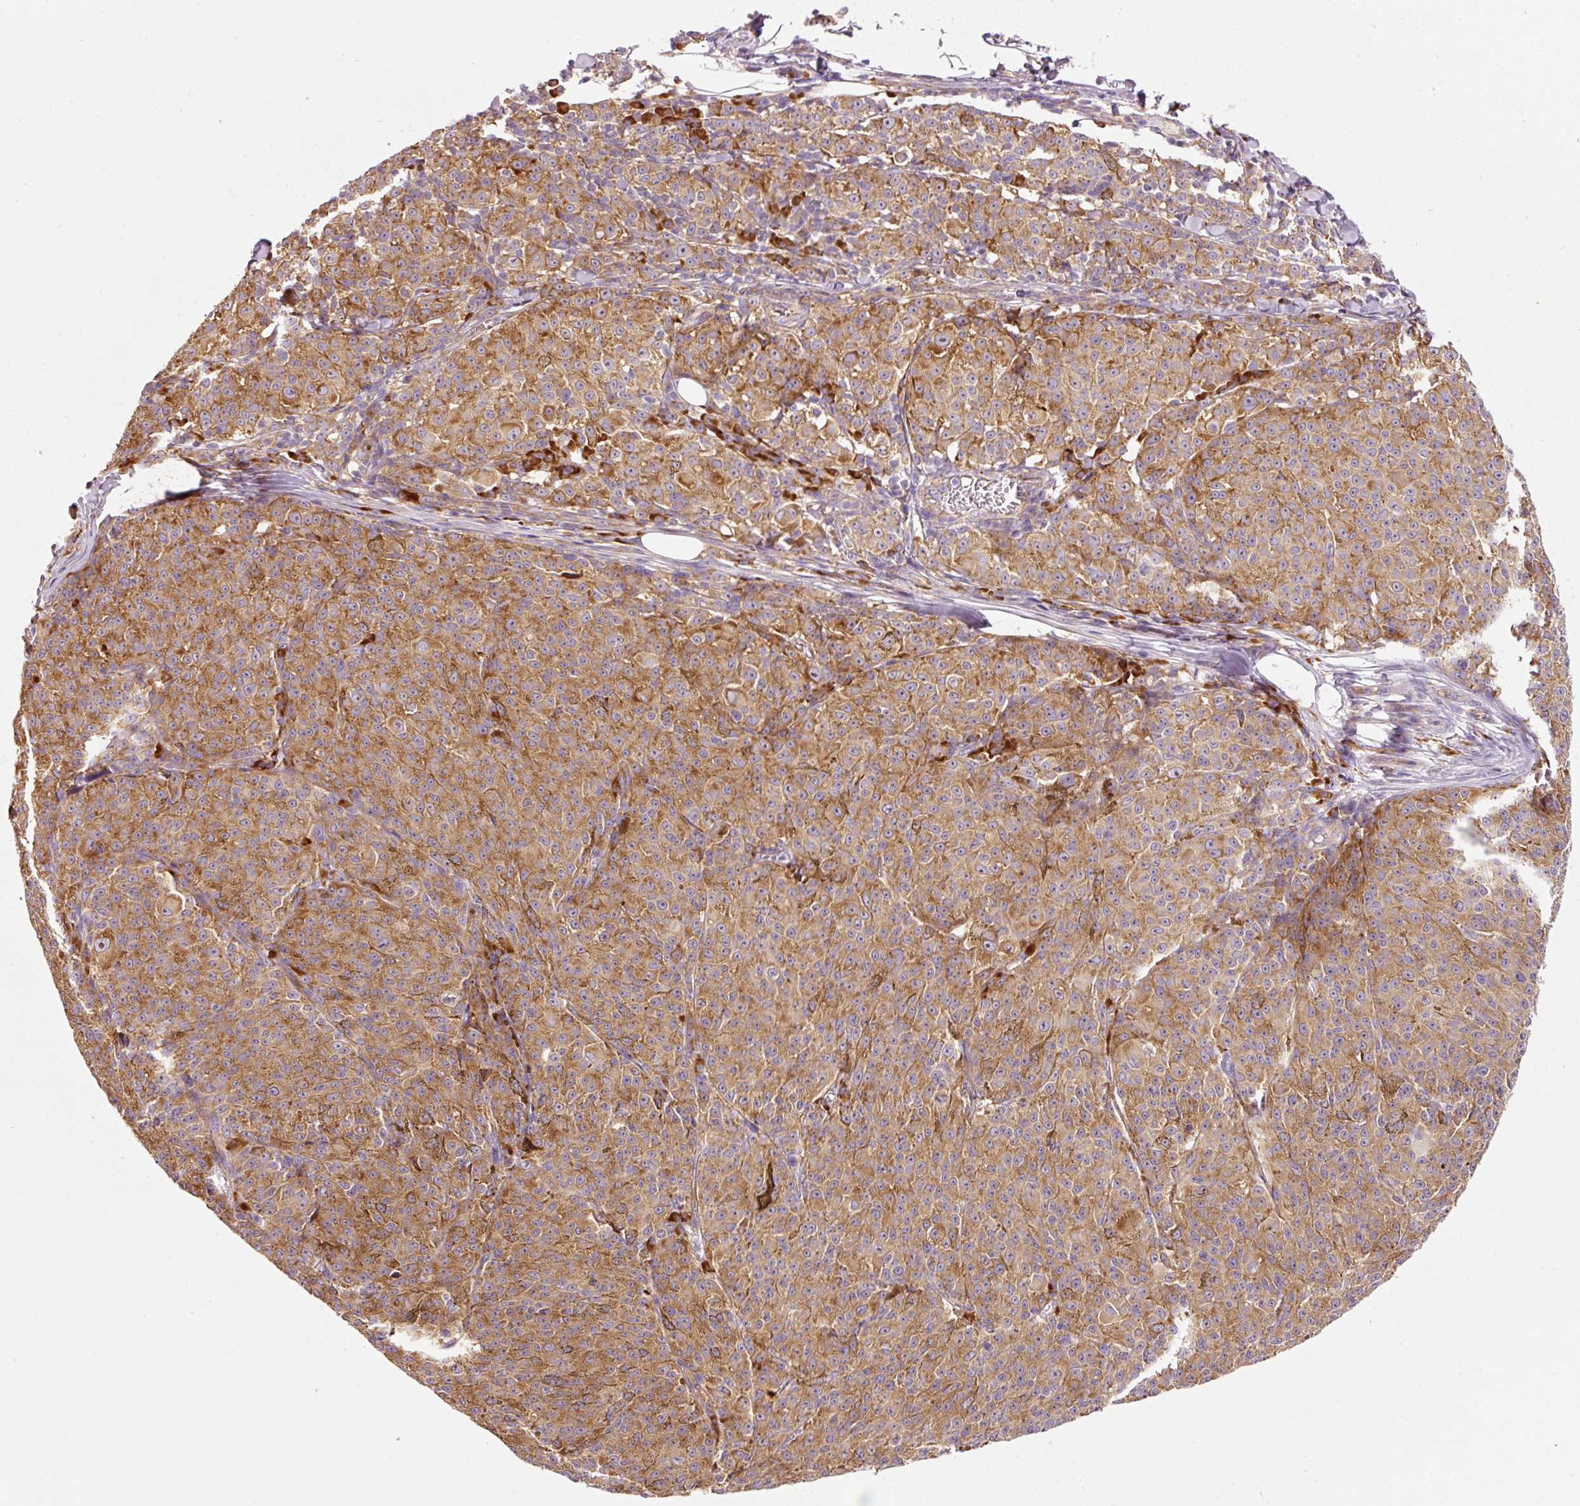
{"staining": {"intensity": "strong", "quantity": ">75%", "location": "cytoplasmic/membranous"}, "tissue": "melanoma", "cell_type": "Tumor cells", "image_type": "cancer", "snomed": [{"axis": "morphology", "description": "Malignant melanoma, NOS"}, {"axis": "topography", "description": "Skin"}], "caption": "Immunohistochemical staining of malignant melanoma demonstrates high levels of strong cytoplasmic/membranous expression in about >75% of tumor cells.", "gene": "RPL10A", "patient": {"sex": "female", "age": 52}}